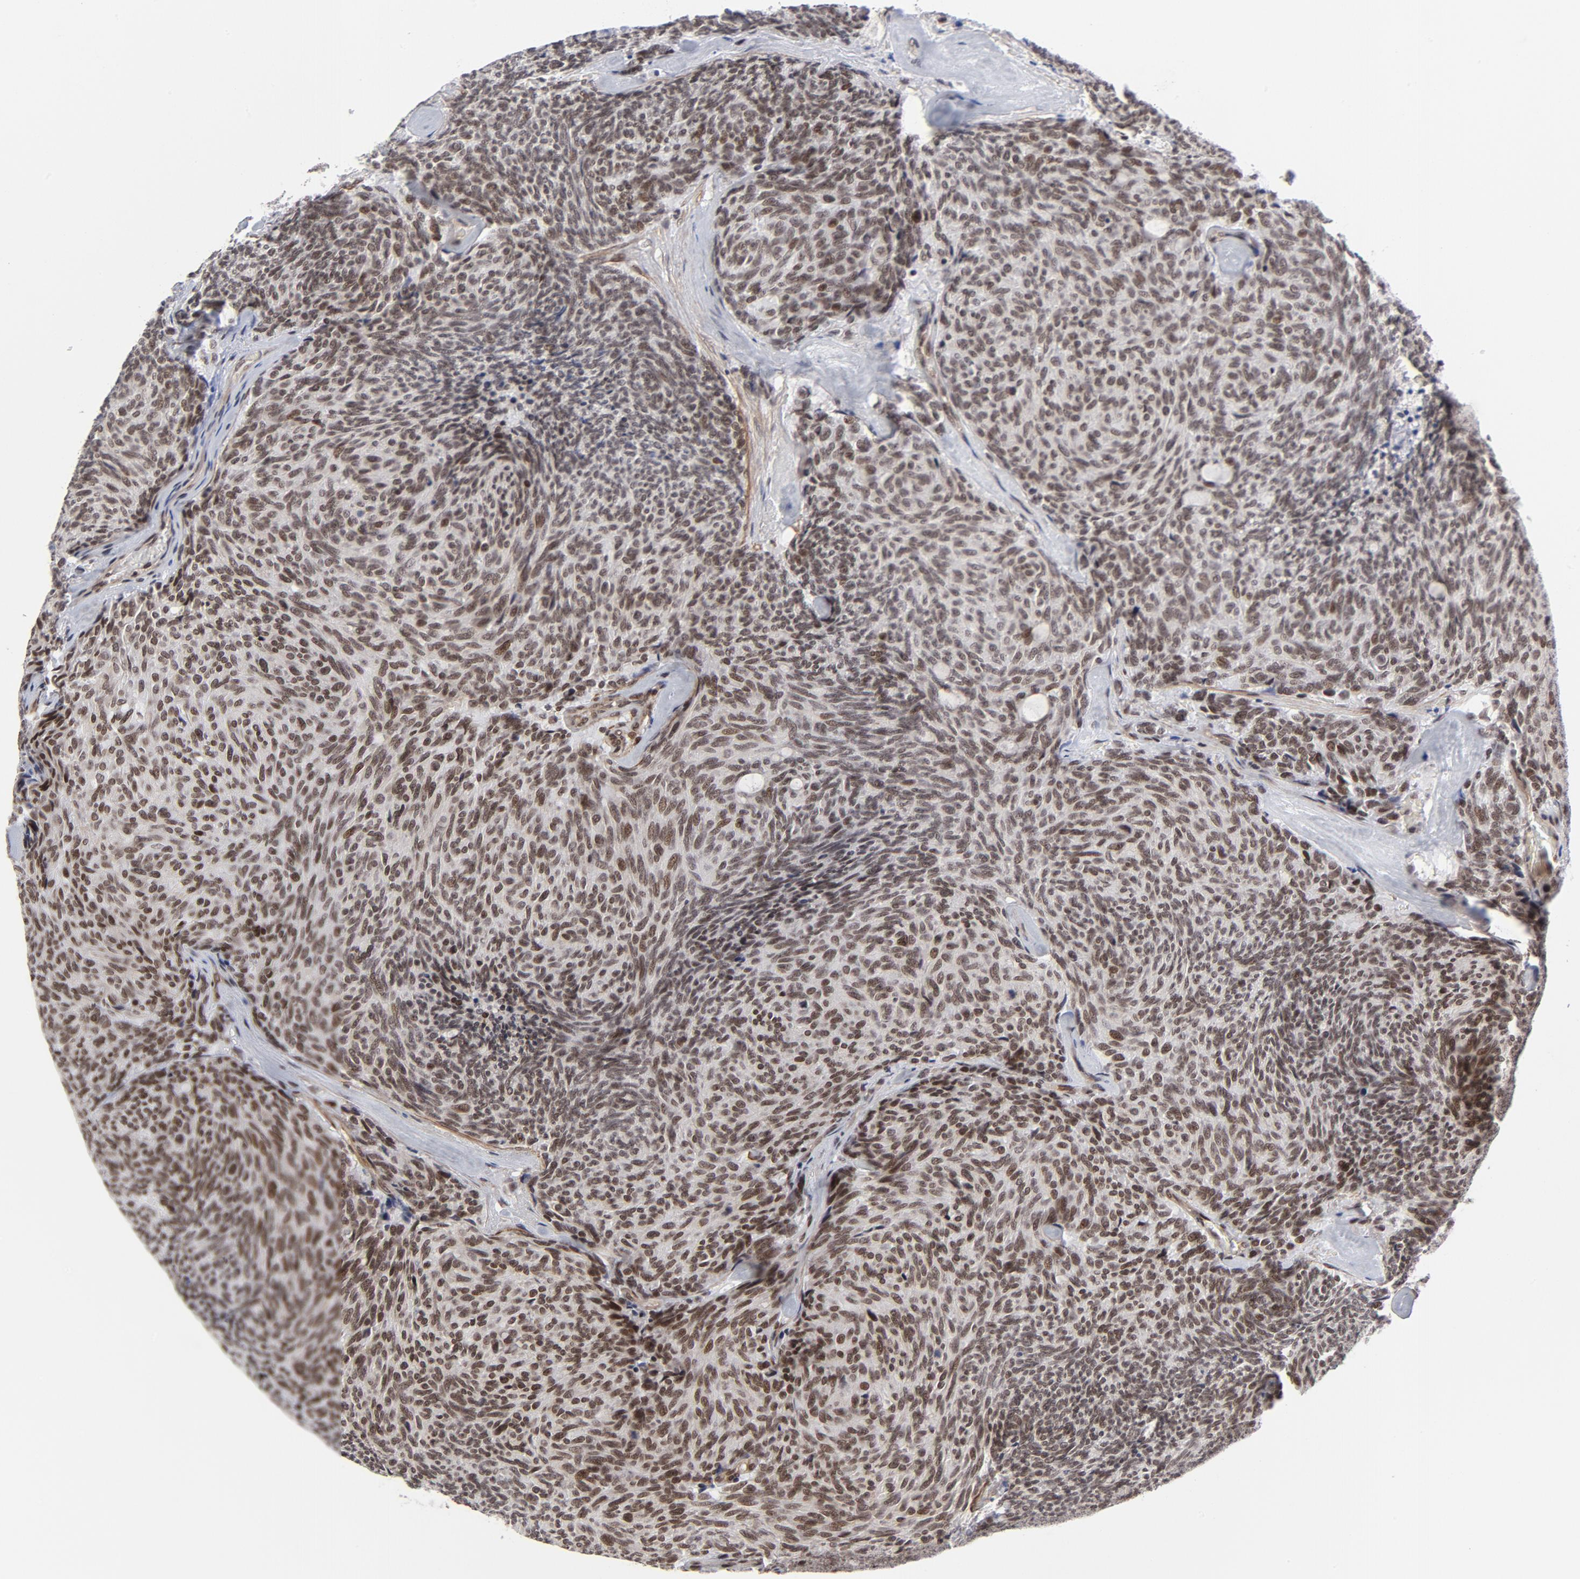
{"staining": {"intensity": "strong", "quantity": ">75%", "location": "nuclear"}, "tissue": "carcinoid", "cell_type": "Tumor cells", "image_type": "cancer", "snomed": [{"axis": "morphology", "description": "Carcinoid, malignant, NOS"}, {"axis": "topography", "description": "Pancreas"}], "caption": "Immunohistochemistry (IHC) staining of carcinoid, which displays high levels of strong nuclear expression in approximately >75% of tumor cells indicating strong nuclear protein staining. The staining was performed using DAB (brown) for protein detection and nuclei were counterstained in hematoxylin (blue).", "gene": "CTCF", "patient": {"sex": "female", "age": 54}}